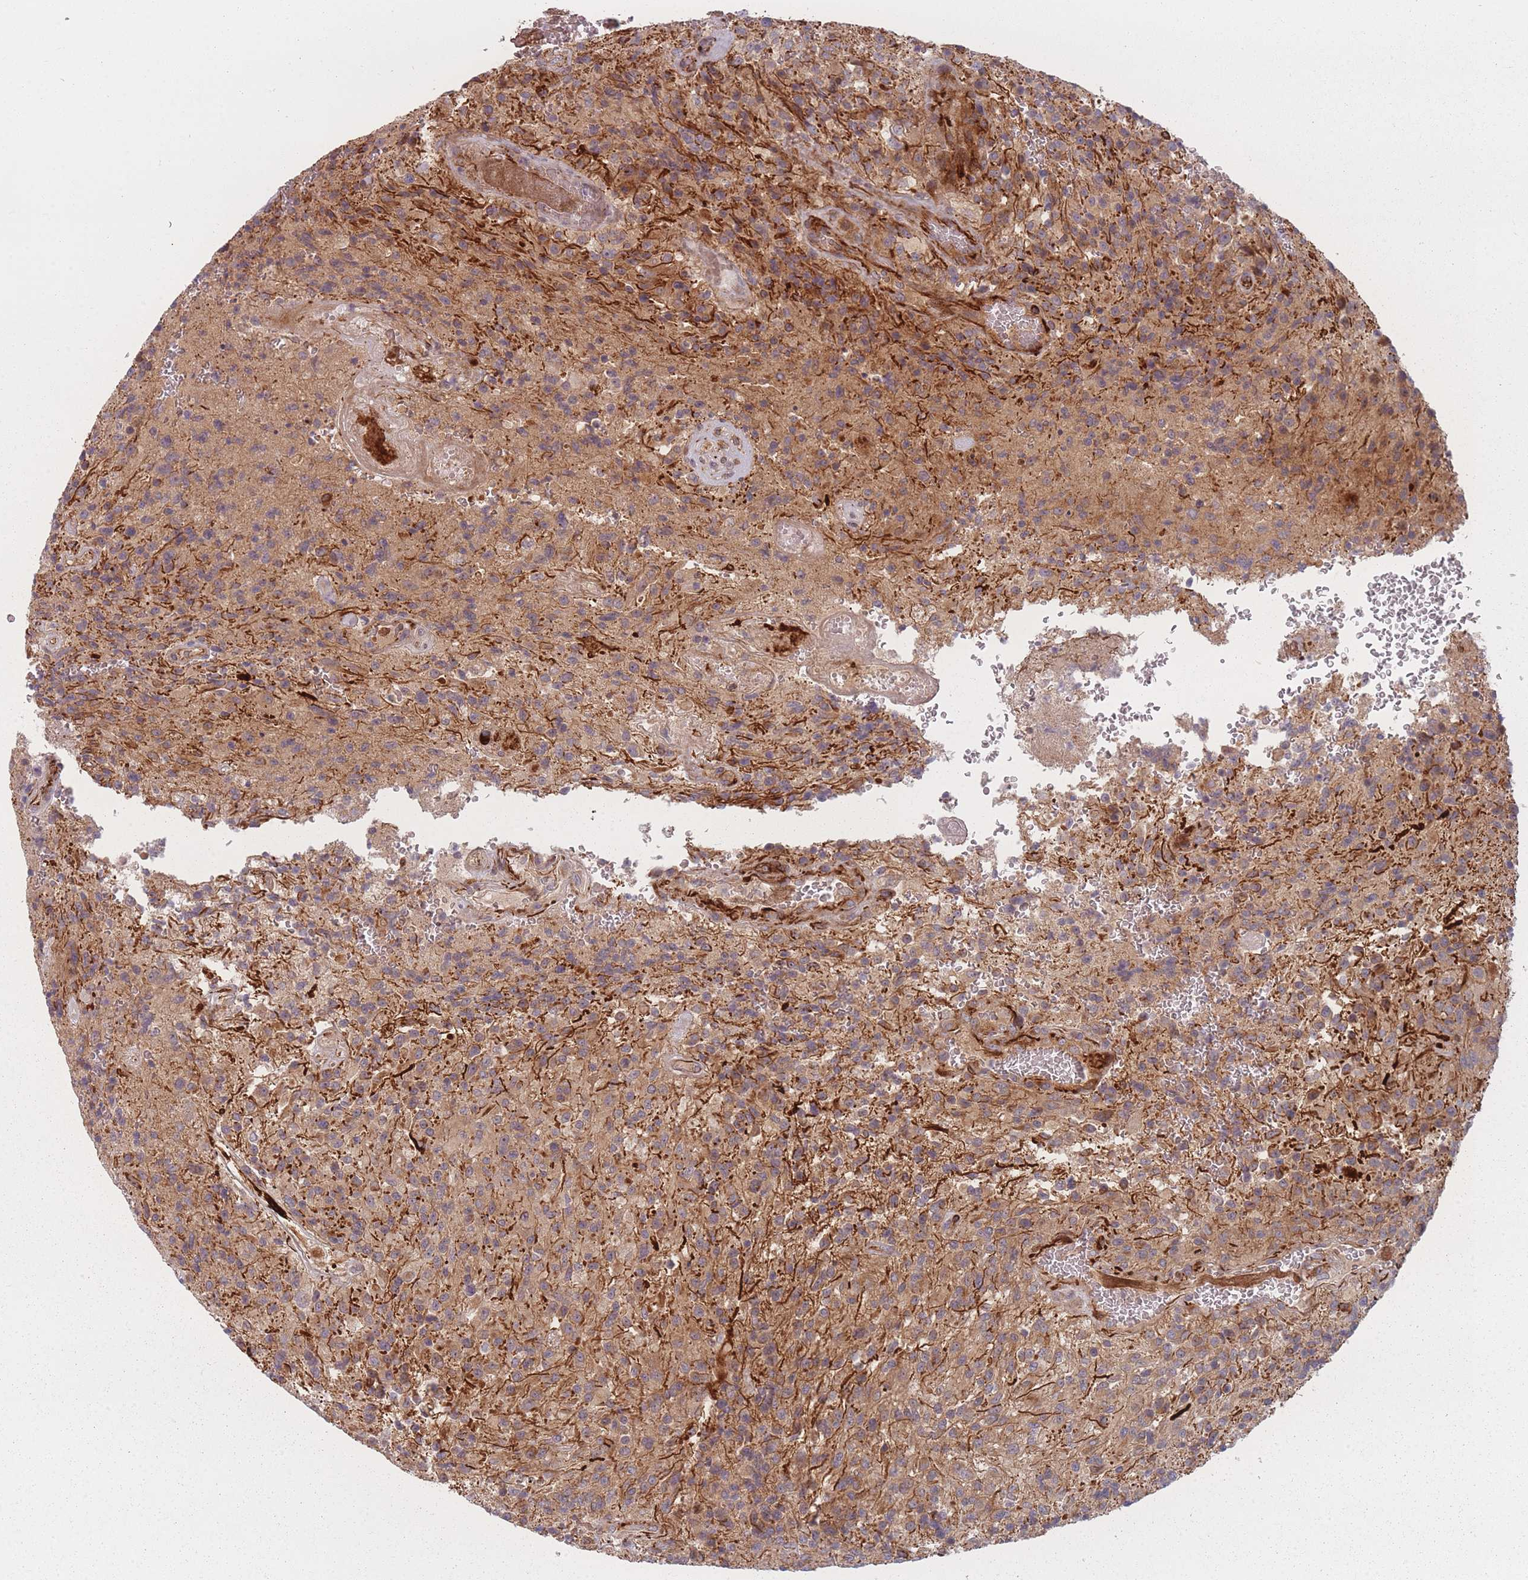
{"staining": {"intensity": "weak", "quantity": ">75%", "location": "cytoplasmic/membranous"}, "tissue": "glioma", "cell_type": "Tumor cells", "image_type": "cancer", "snomed": [{"axis": "morphology", "description": "Normal tissue, NOS"}, {"axis": "morphology", "description": "Glioma, malignant, High grade"}, {"axis": "topography", "description": "Cerebral cortex"}], "caption": "Weak cytoplasmic/membranous protein positivity is present in about >75% of tumor cells in glioma.", "gene": "EEF1AKMT2", "patient": {"sex": "male", "age": 56}}